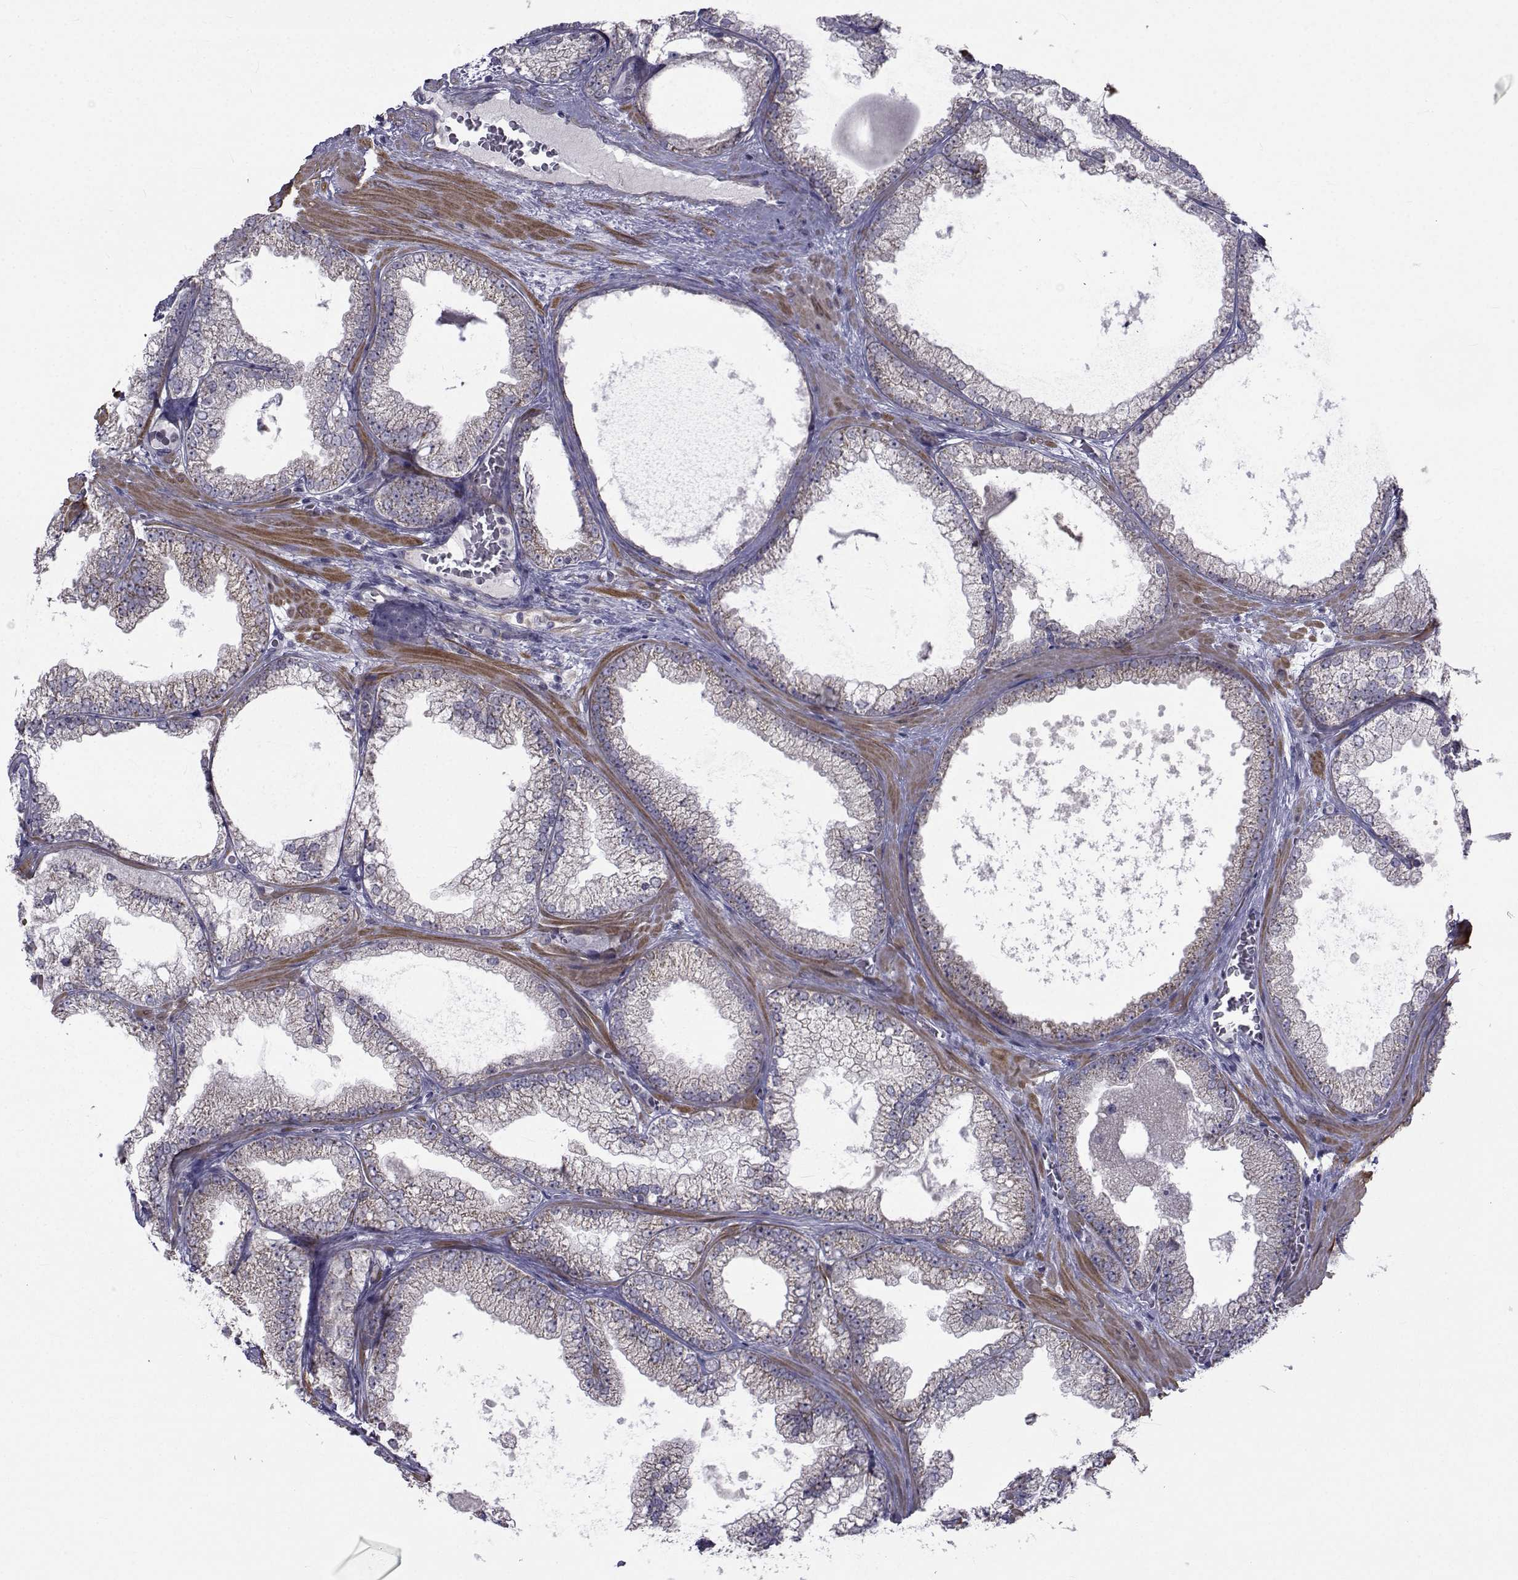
{"staining": {"intensity": "weak", "quantity": "25%-75%", "location": "cytoplasmic/membranous"}, "tissue": "prostate cancer", "cell_type": "Tumor cells", "image_type": "cancer", "snomed": [{"axis": "morphology", "description": "Adenocarcinoma, Low grade"}, {"axis": "topography", "description": "Prostate"}], "caption": "High-magnification brightfield microscopy of adenocarcinoma (low-grade) (prostate) stained with DAB (3,3'-diaminobenzidine) (brown) and counterstained with hematoxylin (blue). tumor cells exhibit weak cytoplasmic/membranous staining is seen in approximately25%-75% of cells. Immunohistochemistry (ihc) stains the protein of interest in brown and the nuclei are stained blue.", "gene": "CFAP74", "patient": {"sex": "male", "age": 57}}